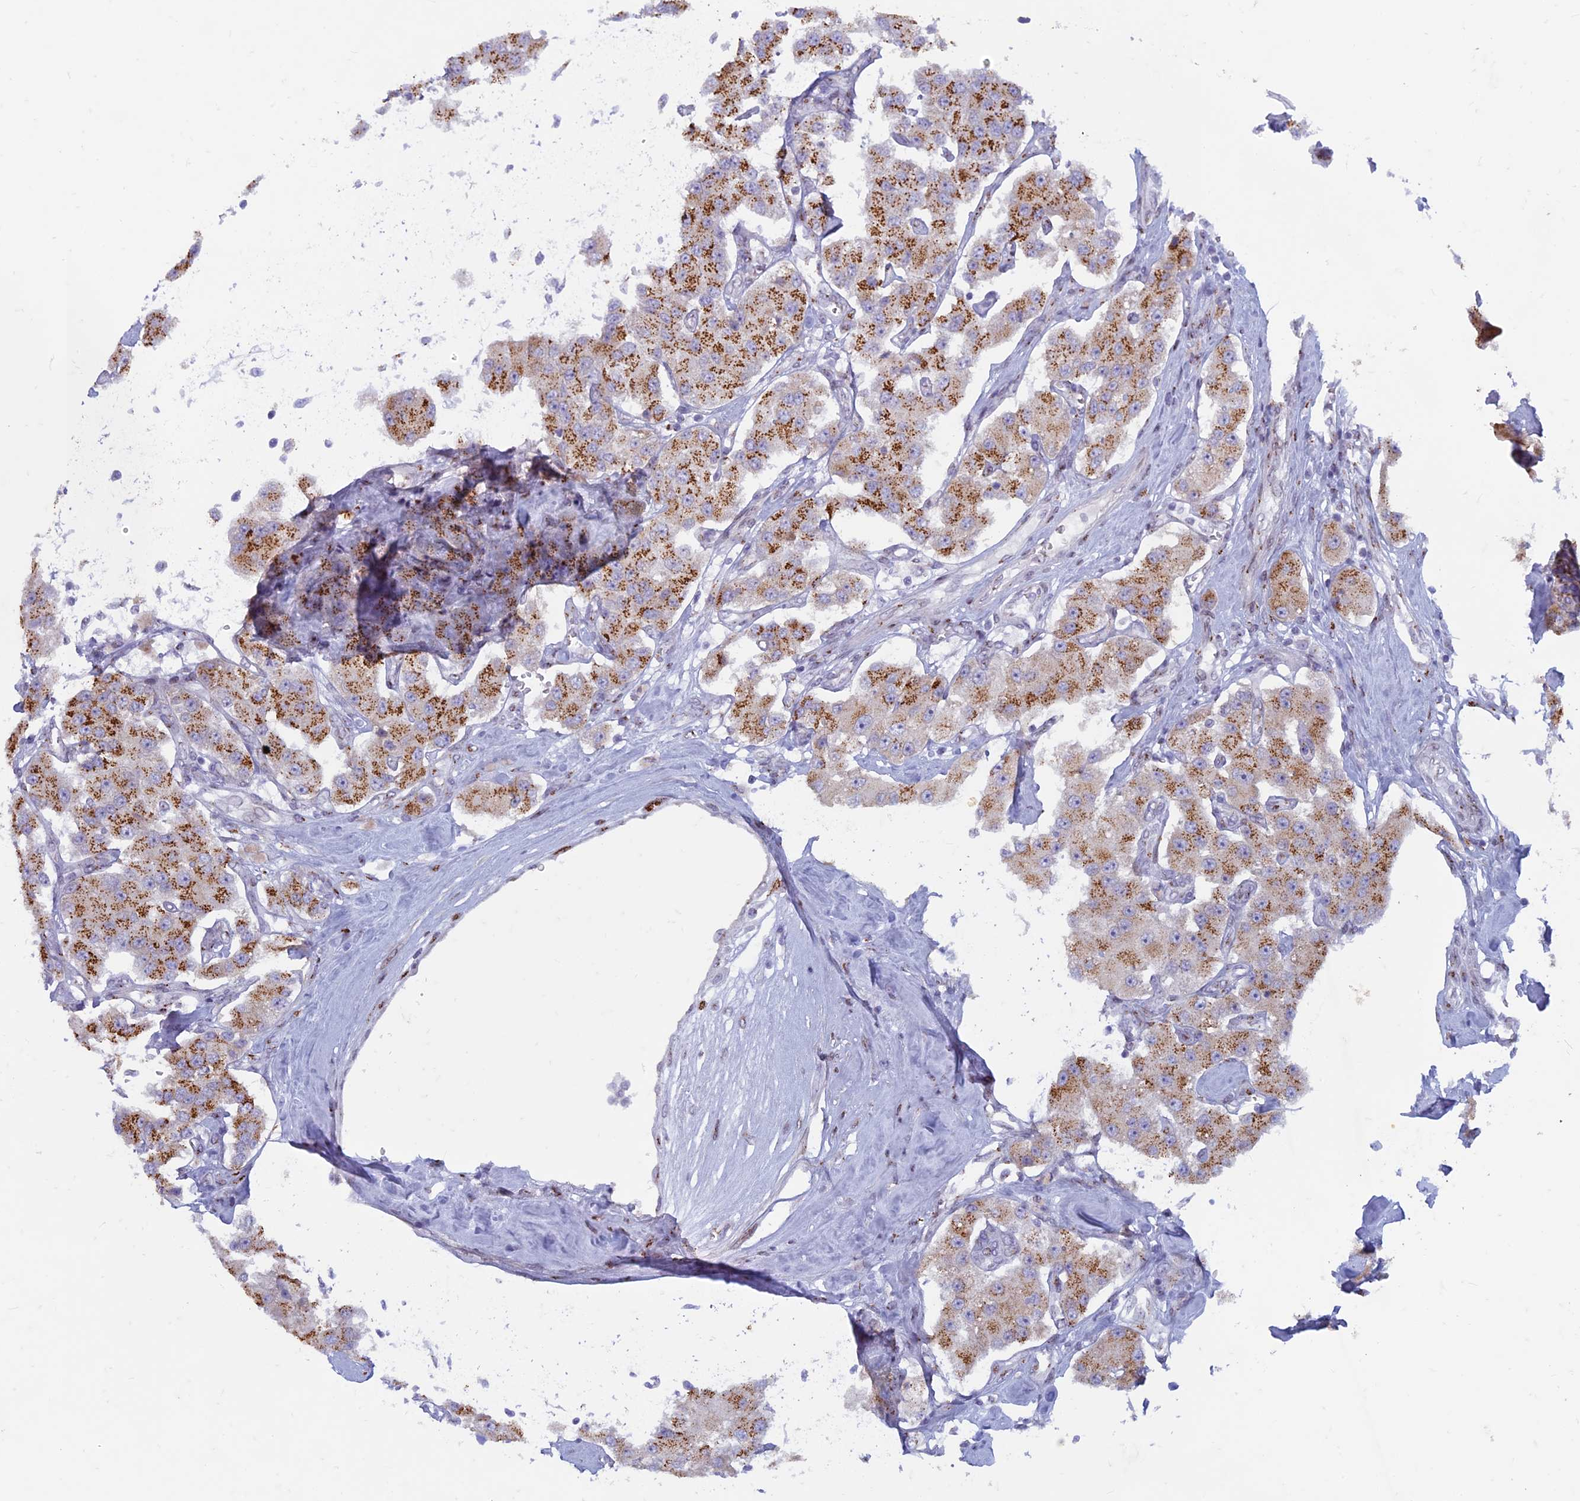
{"staining": {"intensity": "moderate", "quantity": ">75%", "location": "cytoplasmic/membranous"}, "tissue": "carcinoid", "cell_type": "Tumor cells", "image_type": "cancer", "snomed": [{"axis": "morphology", "description": "Carcinoid, malignant, NOS"}, {"axis": "topography", "description": "Pancreas"}], "caption": "An image showing moderate cytoplasmic/membranous staining in approximately >75% of tumor cells in malignant carcinoid, as visualized by brown immunohistochemical staining.", "gene": "FAM3C", "patient": {"sex": "male", "age": 41}}